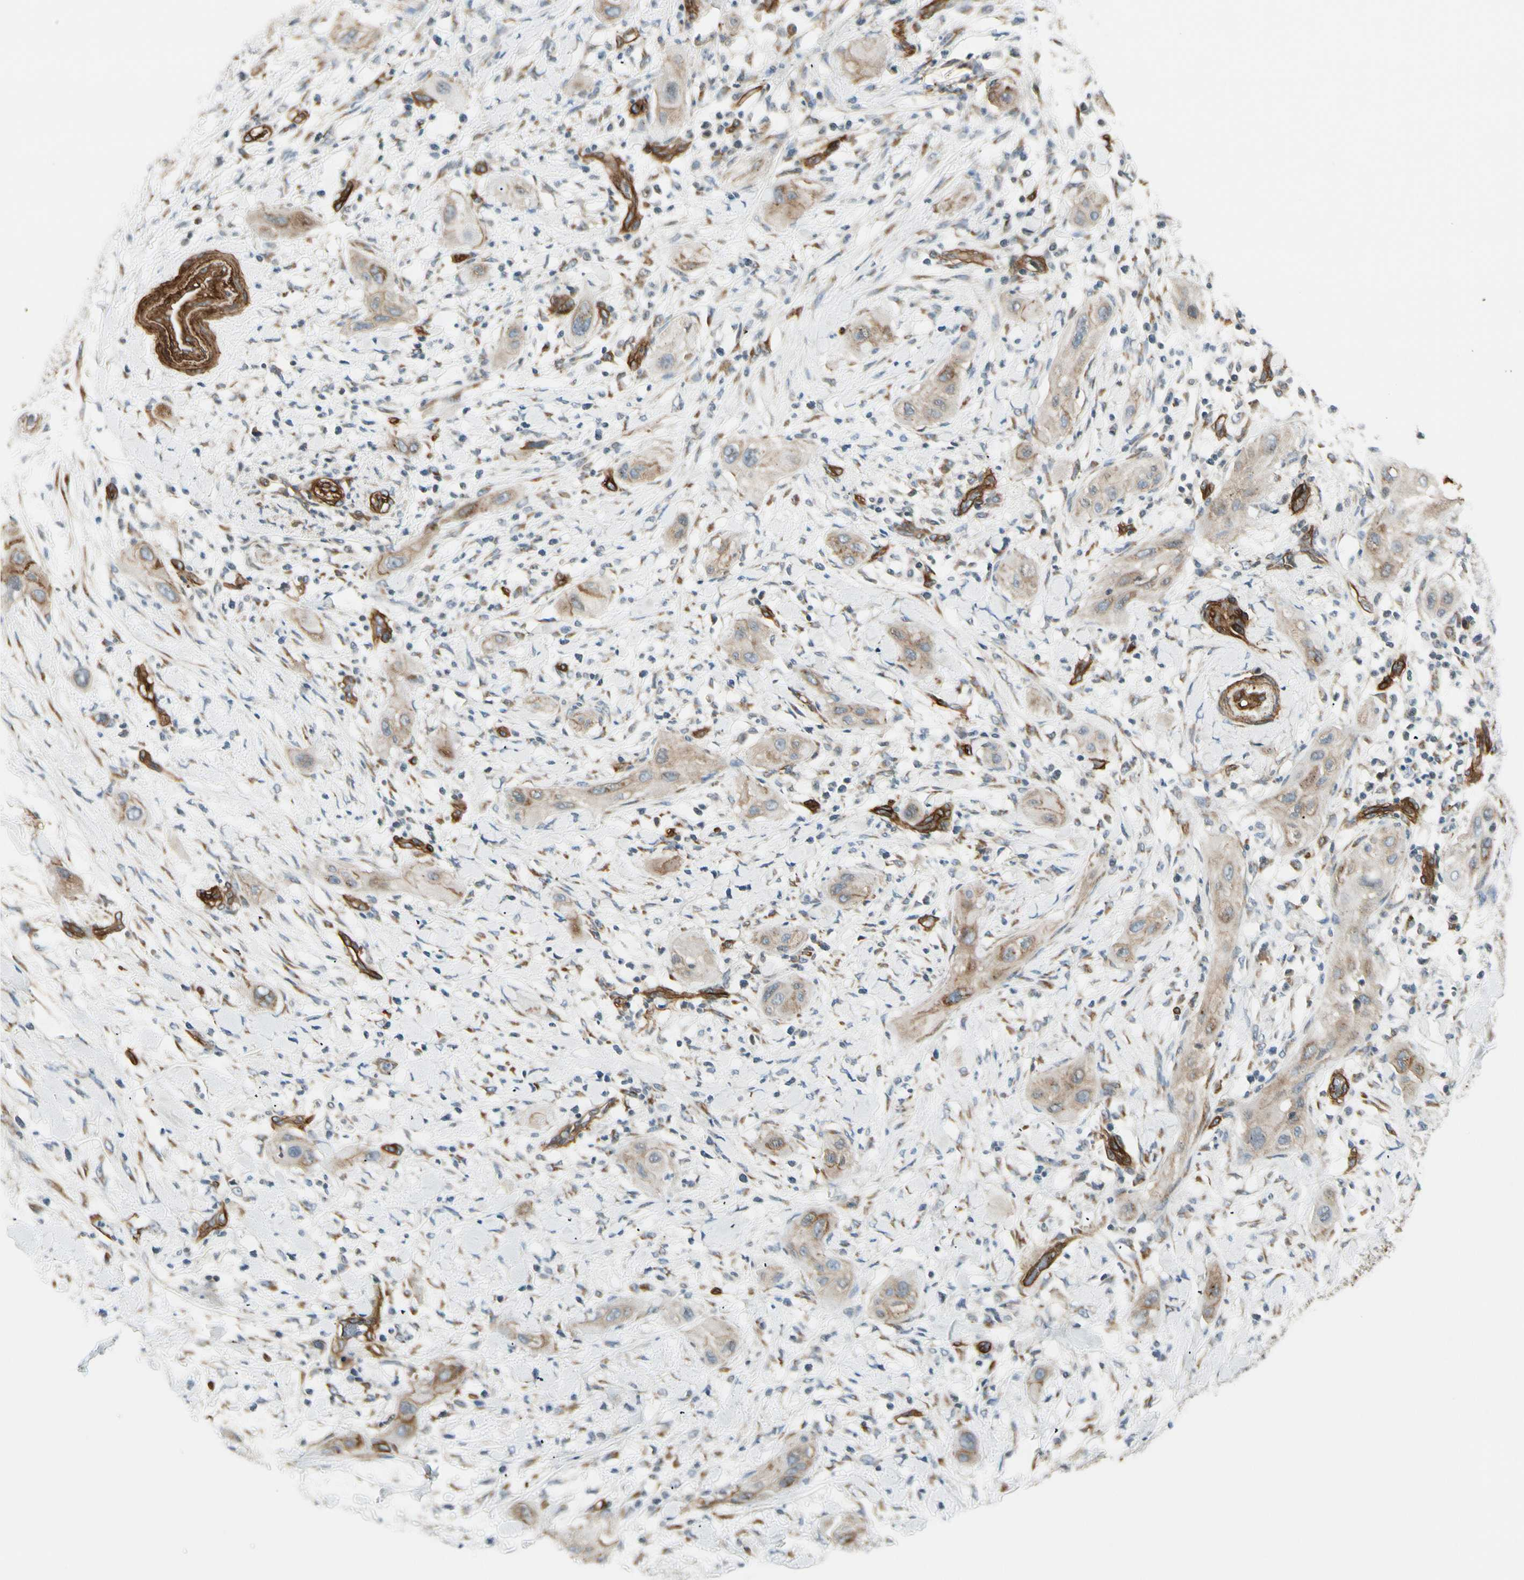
{"staining": {"intensity": "weak", "quantity": ">75%", "location": "cytoplasmic/membranous"}, "tissue": "lung cancer", "cell_type": "Tumor cells", "image_type": "cancer", "snomed": [{"axis": "morphology", "description": "Squamous cell carcinoma, NOS"}, {"axis": "topography", "description": "Lung"}], "caption": "Weak cytoplasmic/membranous protein staining is identified in approximately >75% of tumor cells in squamous cell carcinoma (lung). (DAB (3,3'-diaminobenzidine) IHC, brown staining for protein, blue staining for nuclei).", "gene": "MCAM", "patient": {"sex": "female", "age": 47}}